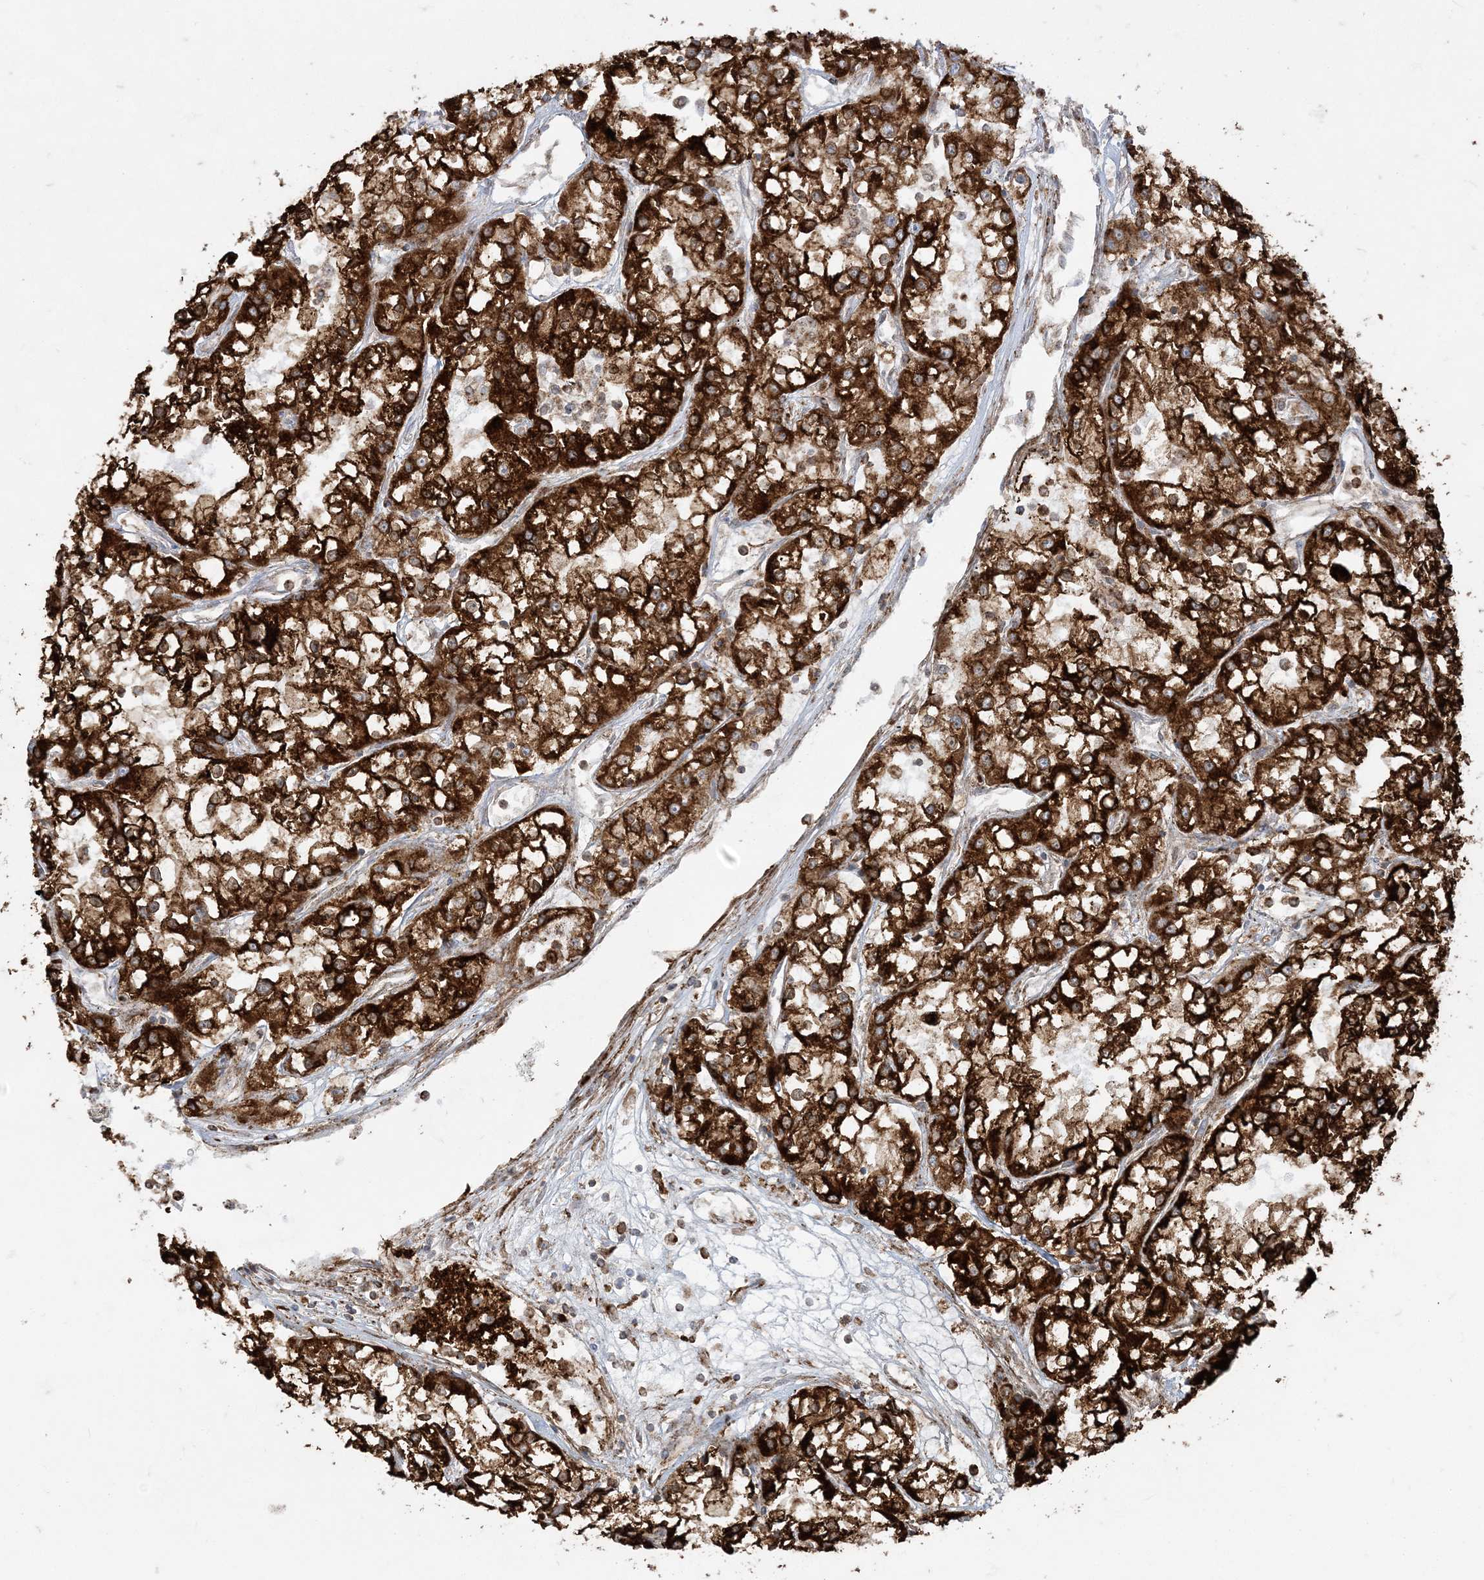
{"staining": {"intensity": "strong", "quantity": ">75%", "location": "cytoplasmic/membranous"}, "tissue": "renal cancer", "cell_type": "Tumor cells", "image_type": "cancer", "snomed": [{"axis": "morphology", "description": "Adenocarcinoma, NOS"}, {"axis": "topography", "description": "Kidney"}], "caption": "The histopathology image exhibits staining of adenocarcinoma (renal), revealing strong cytoplasmic/membranous protein staining (brown color) within tumor cells. (Brightfield microscopy of DAB IHC at high magnification).", "gene": "DERL3", "patient": {"sex": "female", "age": 52}}